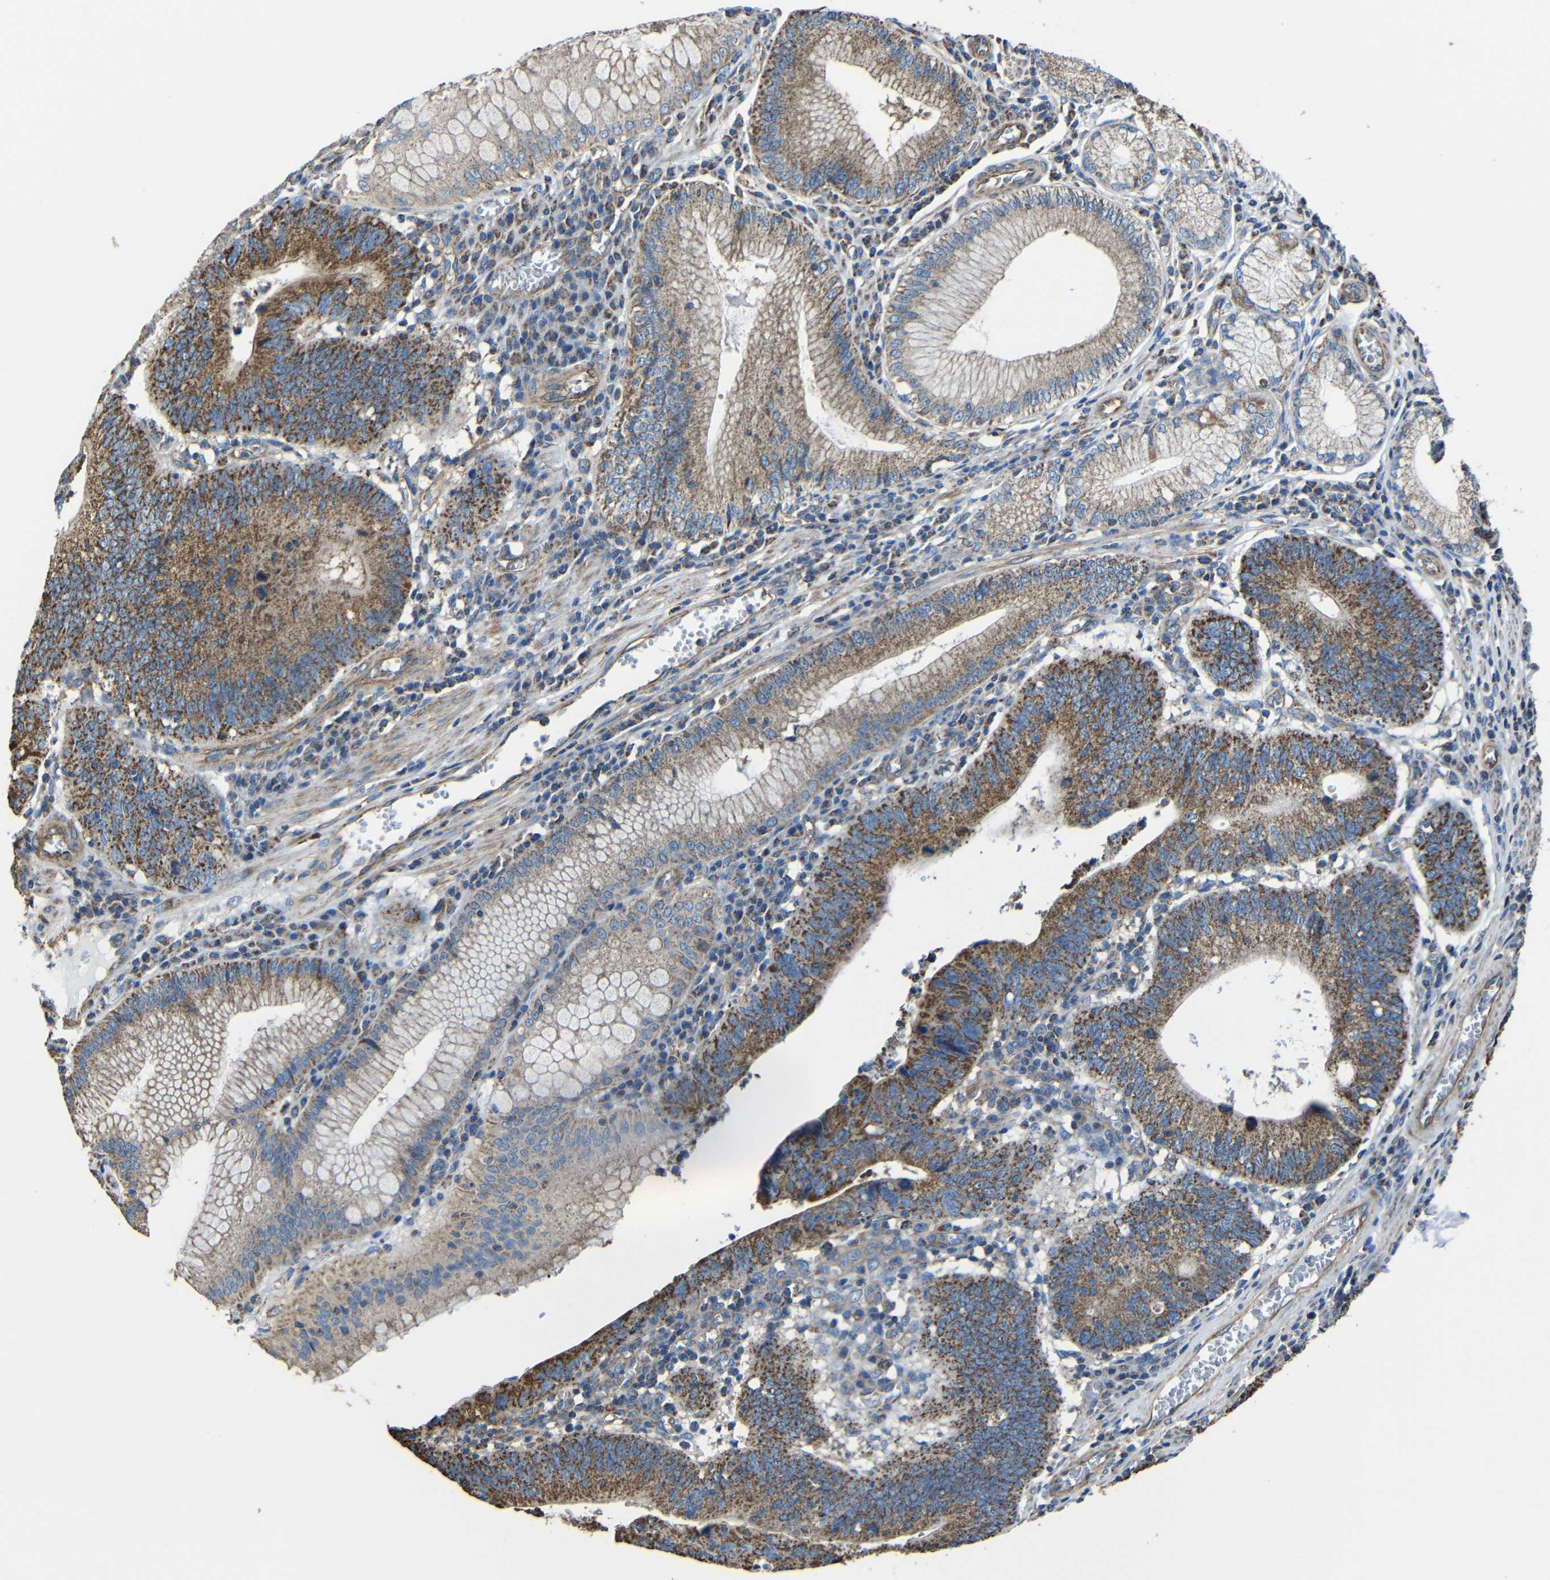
{"staining": {"intensity": "strong", "quantity": ">75%", "location": "cytoplasmic/membranous"}, "tissue": "stomach cancer", "cell_type": "Tumor cells", "image_type": "cancer", "snomed": [{"axis": "morphology", "description": "Adenocarcinoma, NOS"}, {"axis": "topography", "description": "Stomach"}], "caption": "Tumor cells show high levels of strong cytoplasmic/membranous staining in approximately >75% of cells in human adenocarcinoma (stomach).", "gene": "INTS6L", "patient": {"sex": "male", "age": 59}}